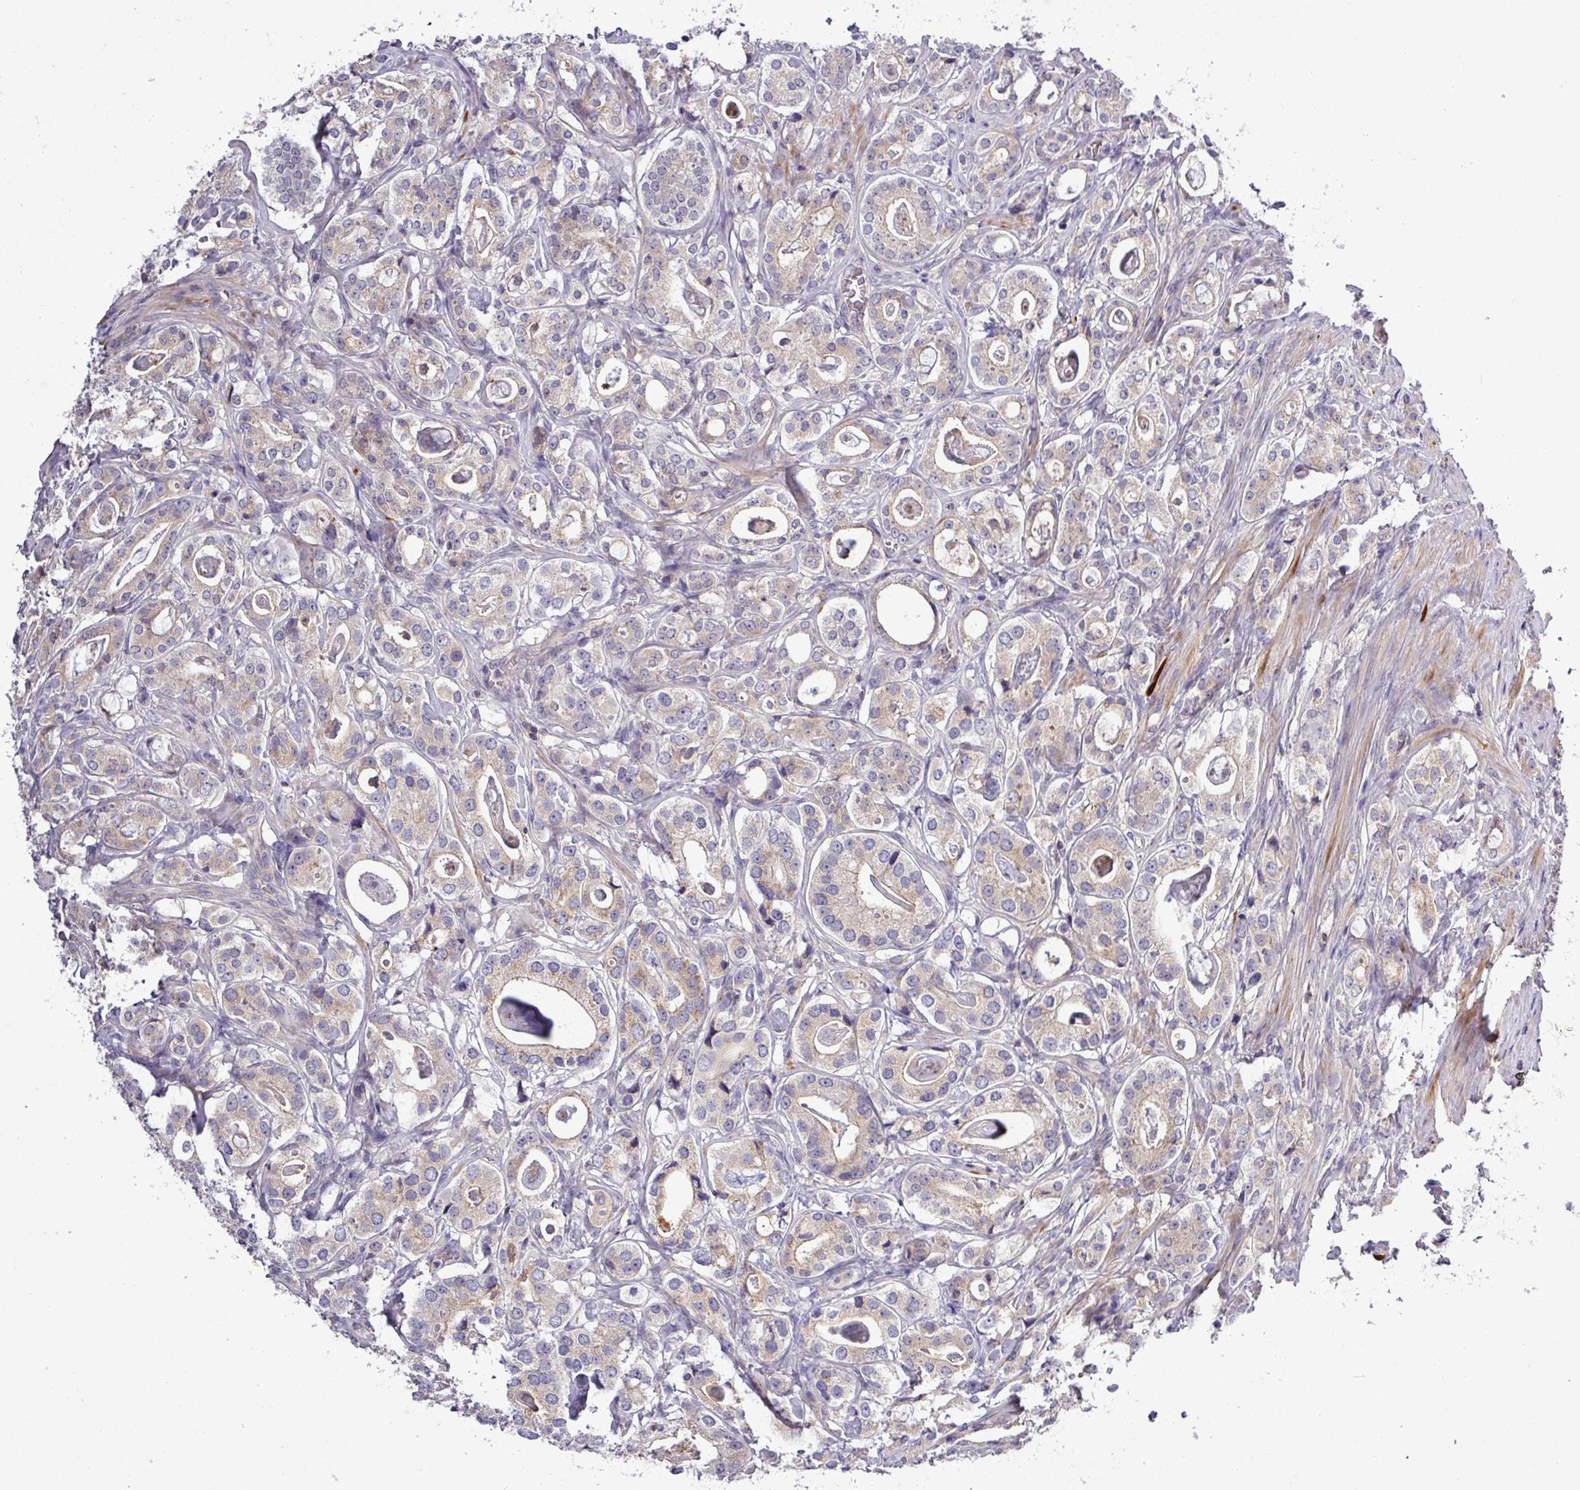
{"staining": {"intensity": "weak", "quantity": ">75%", "location": "cytoplasmic/membranous"}, "tissue": "prostate cancer", "cell_type": "Tumor cells", "image_type": "cancer", "snomed": [{"axis": "morphology", "description": "Adenocarcinoma, High grade"}, {"axis": "topography", "description": "Prostate"}], "caption": "Prostate adenocarcinoma (high-grade) tissue displays weak cytoplasmic/membranous expression in about >75% of tumor cells, visualized by immunohistochemistry. (Stains: DAB in brown, nuclei in blue, Microscopy: brightfield microscopy at high magnification).", "gene": "TMEM62", "patient": {"sex": "male", "age": 63}}